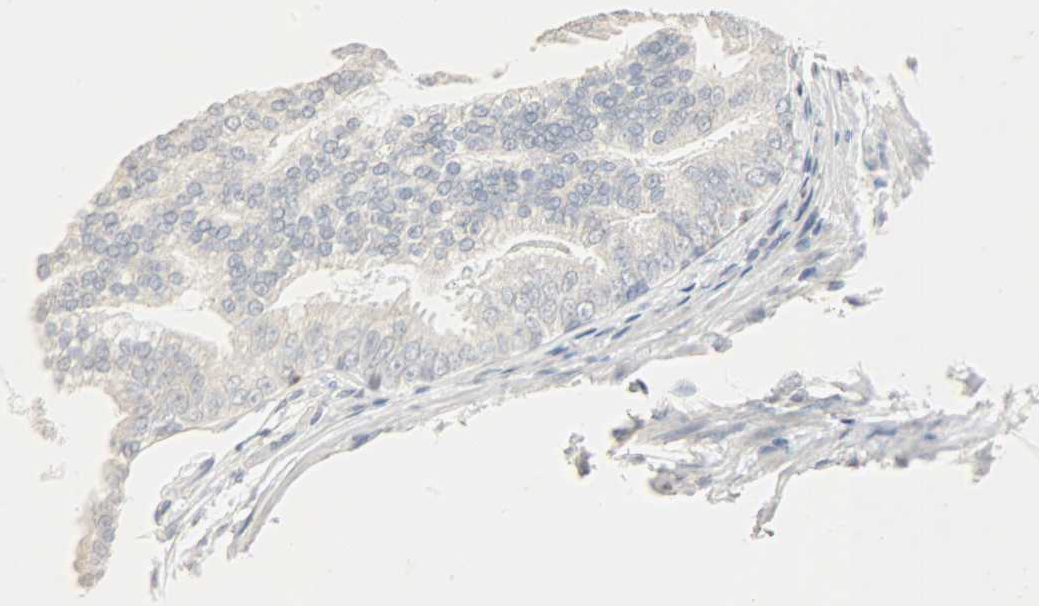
{"staining": {"intensity": "negative", "quantity": "none", "location": "none"}, "tissue": "prostate cancer", "cell_type": "Tumor cells", "image_type": "cancer", "snomed": [{"axis": "morphology", "description": "Adenocarcinoma, Low grade"}, {"axis": "topography", "description": "Prostate"}], "caption": "This is an immunohistochemistry (IHC) photomicrograph of human prostate adenocarcinoma (low-grade). There is no staining in tumor cells.", "gene": "DNAJB6", "patient": {"sex": "male", "age": 58}}